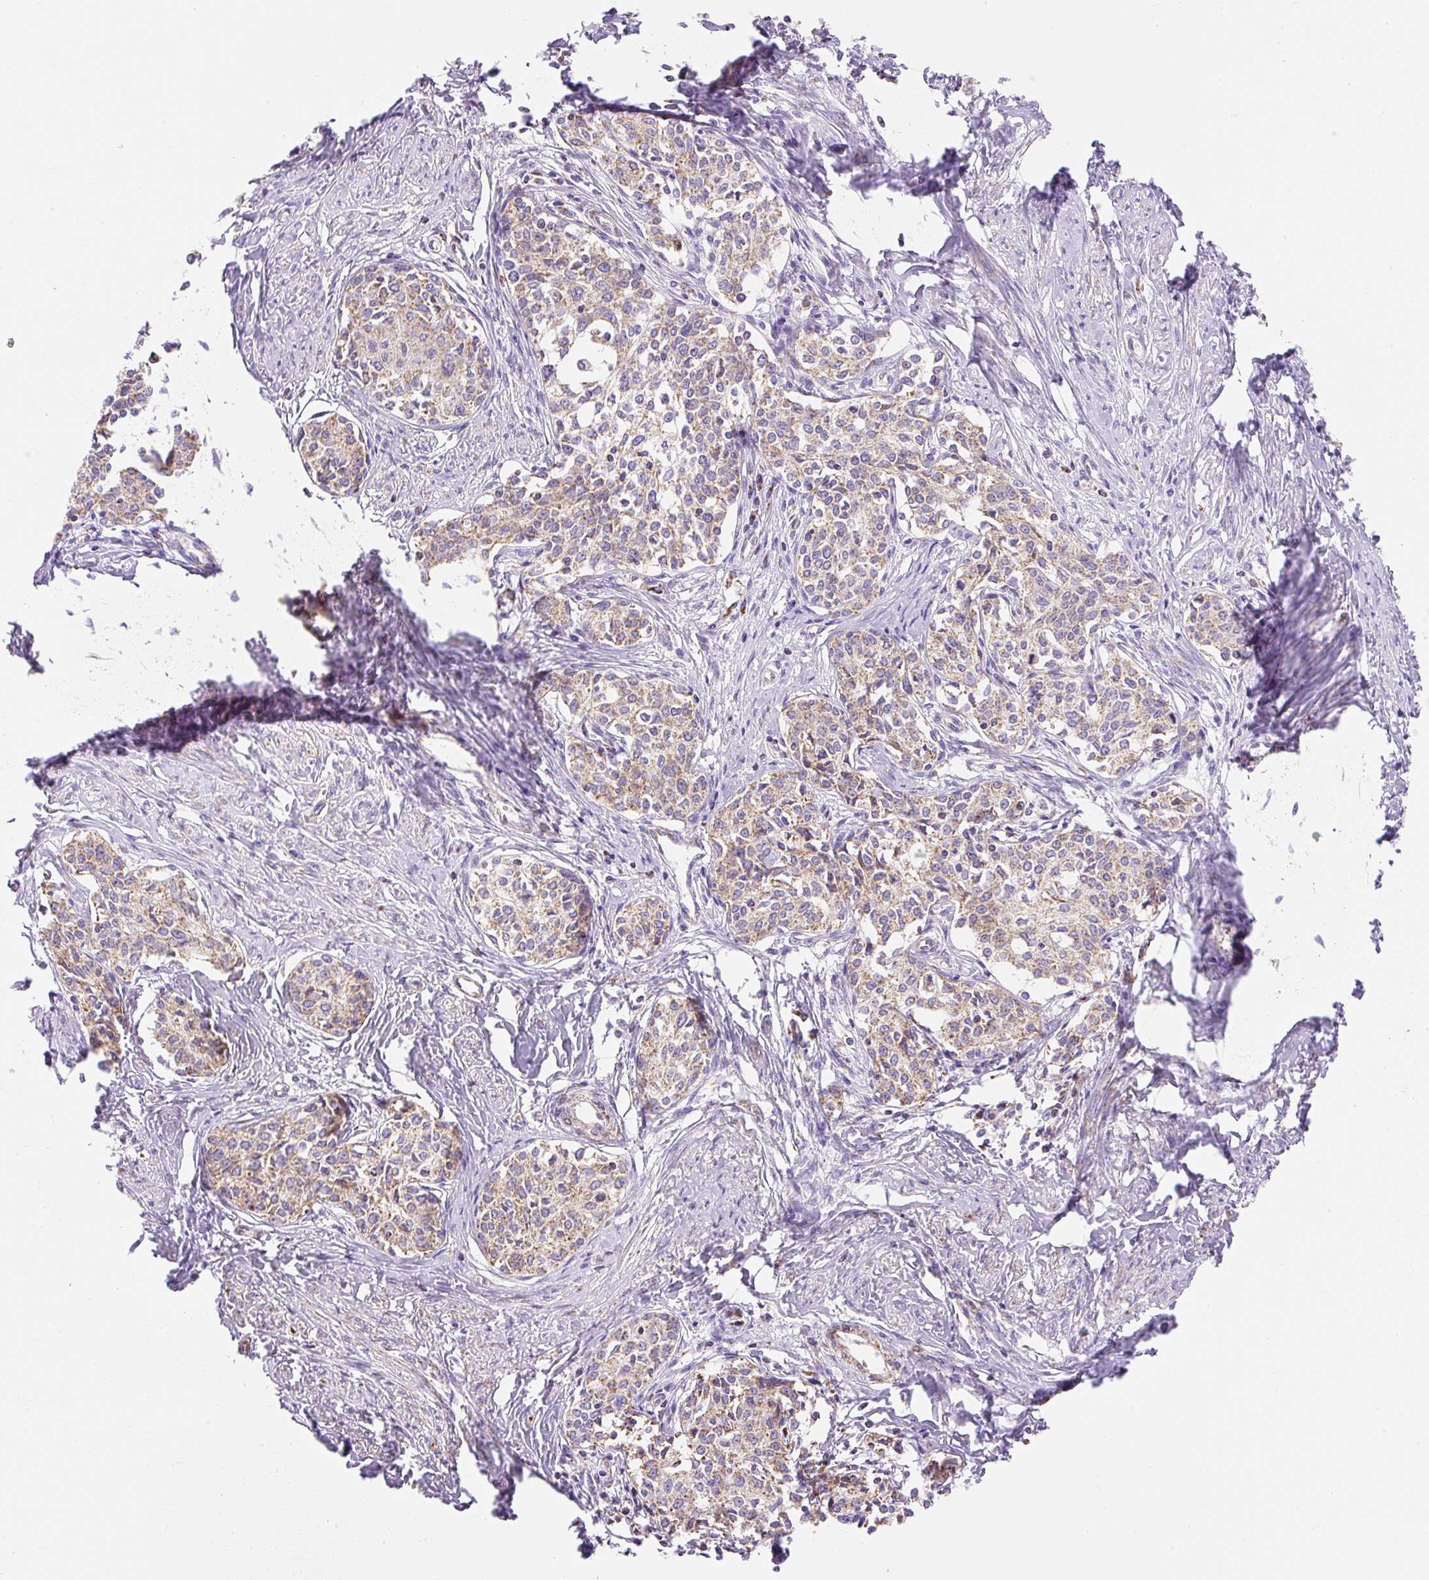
{"staining": {"intensity": "weak", "quantity": ">75%", "location": "cytoplasmic/membranous"}, "tissue": "cervical cancer", "cell_type": "Tumor cells", "image_type": "cancer", "snomed": [{"axis": "morphology", "description": "Squamous cell carcinoma, NOS"}, {"axis": "morphology", "description": "Adenocarcinoma, NOS"}, {"axis": "topography", "description": "Cervix"}], "caption": "This is a photomicrograph of immunohistochemistry (IHC) staining of adenocarcinoma (cervical), which shows weak positivity in the cytoplasmic/membranous of tumor cells.", "gene": "DAAM2", "patient": {"sex": "female", "age": 52}}